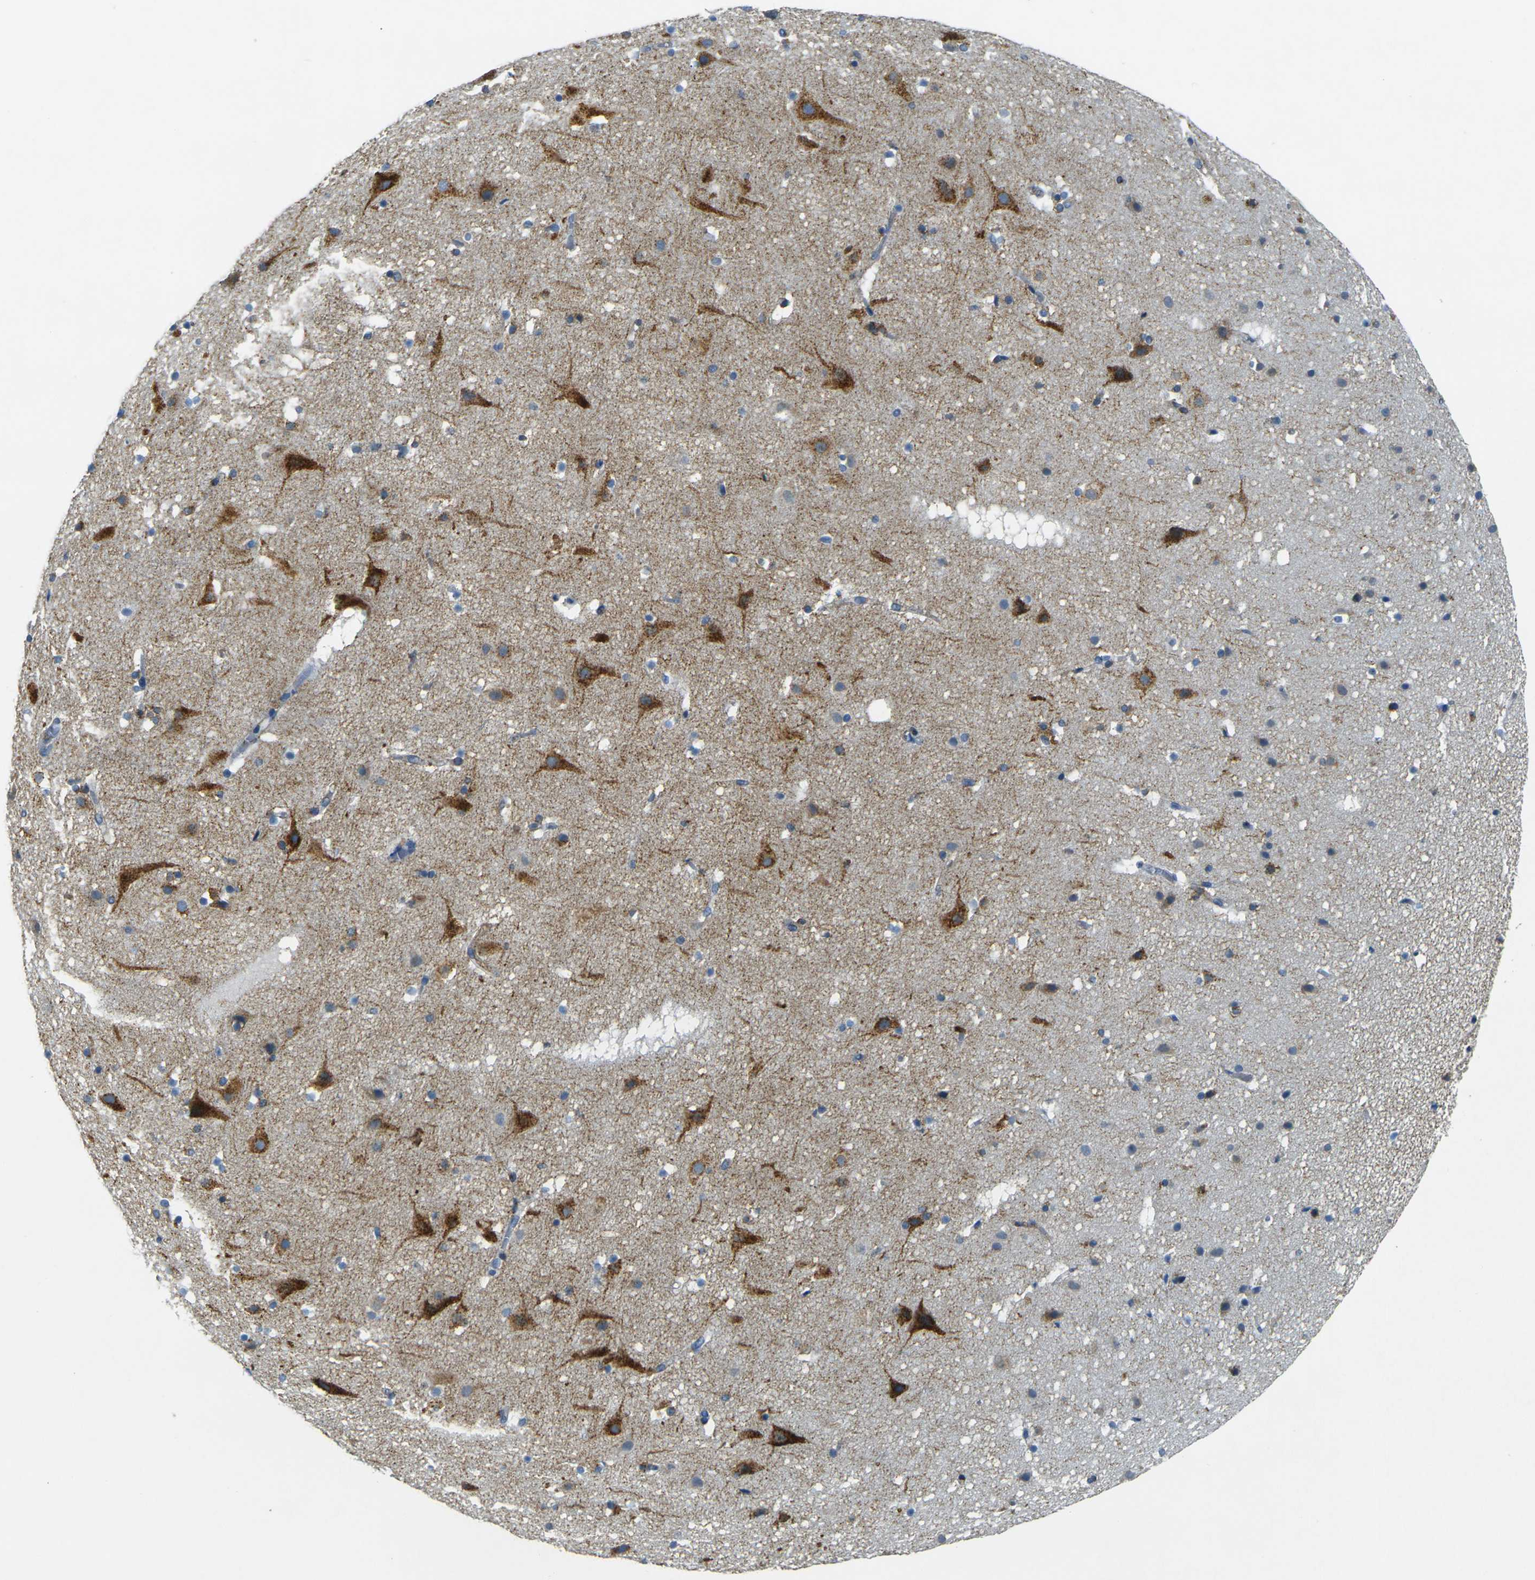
{"staining": {"intensity": "moderate", "quantity": "25%-75%", "location": "cytoplasmic/membranous"}, "tissue": "cerebral cortex", "cell_type": "Endothelial cells", "image_type": "normal", "snomed": [{"axis": "morphology", "description": "Normal tissue, NOS"}, {"axis": "topography", "description": "Cerebral cortex"}], "caption": "This micrograph displays normal cerebral cortex stained with IHC to label a protein in brown. The cytoplasmic/membranous of endothelial cells show moderate positivity for the protein. Nuclei are counter-stained blue.", "gene": "SORT1", "patient": {"sex": "male", "age": 45}}